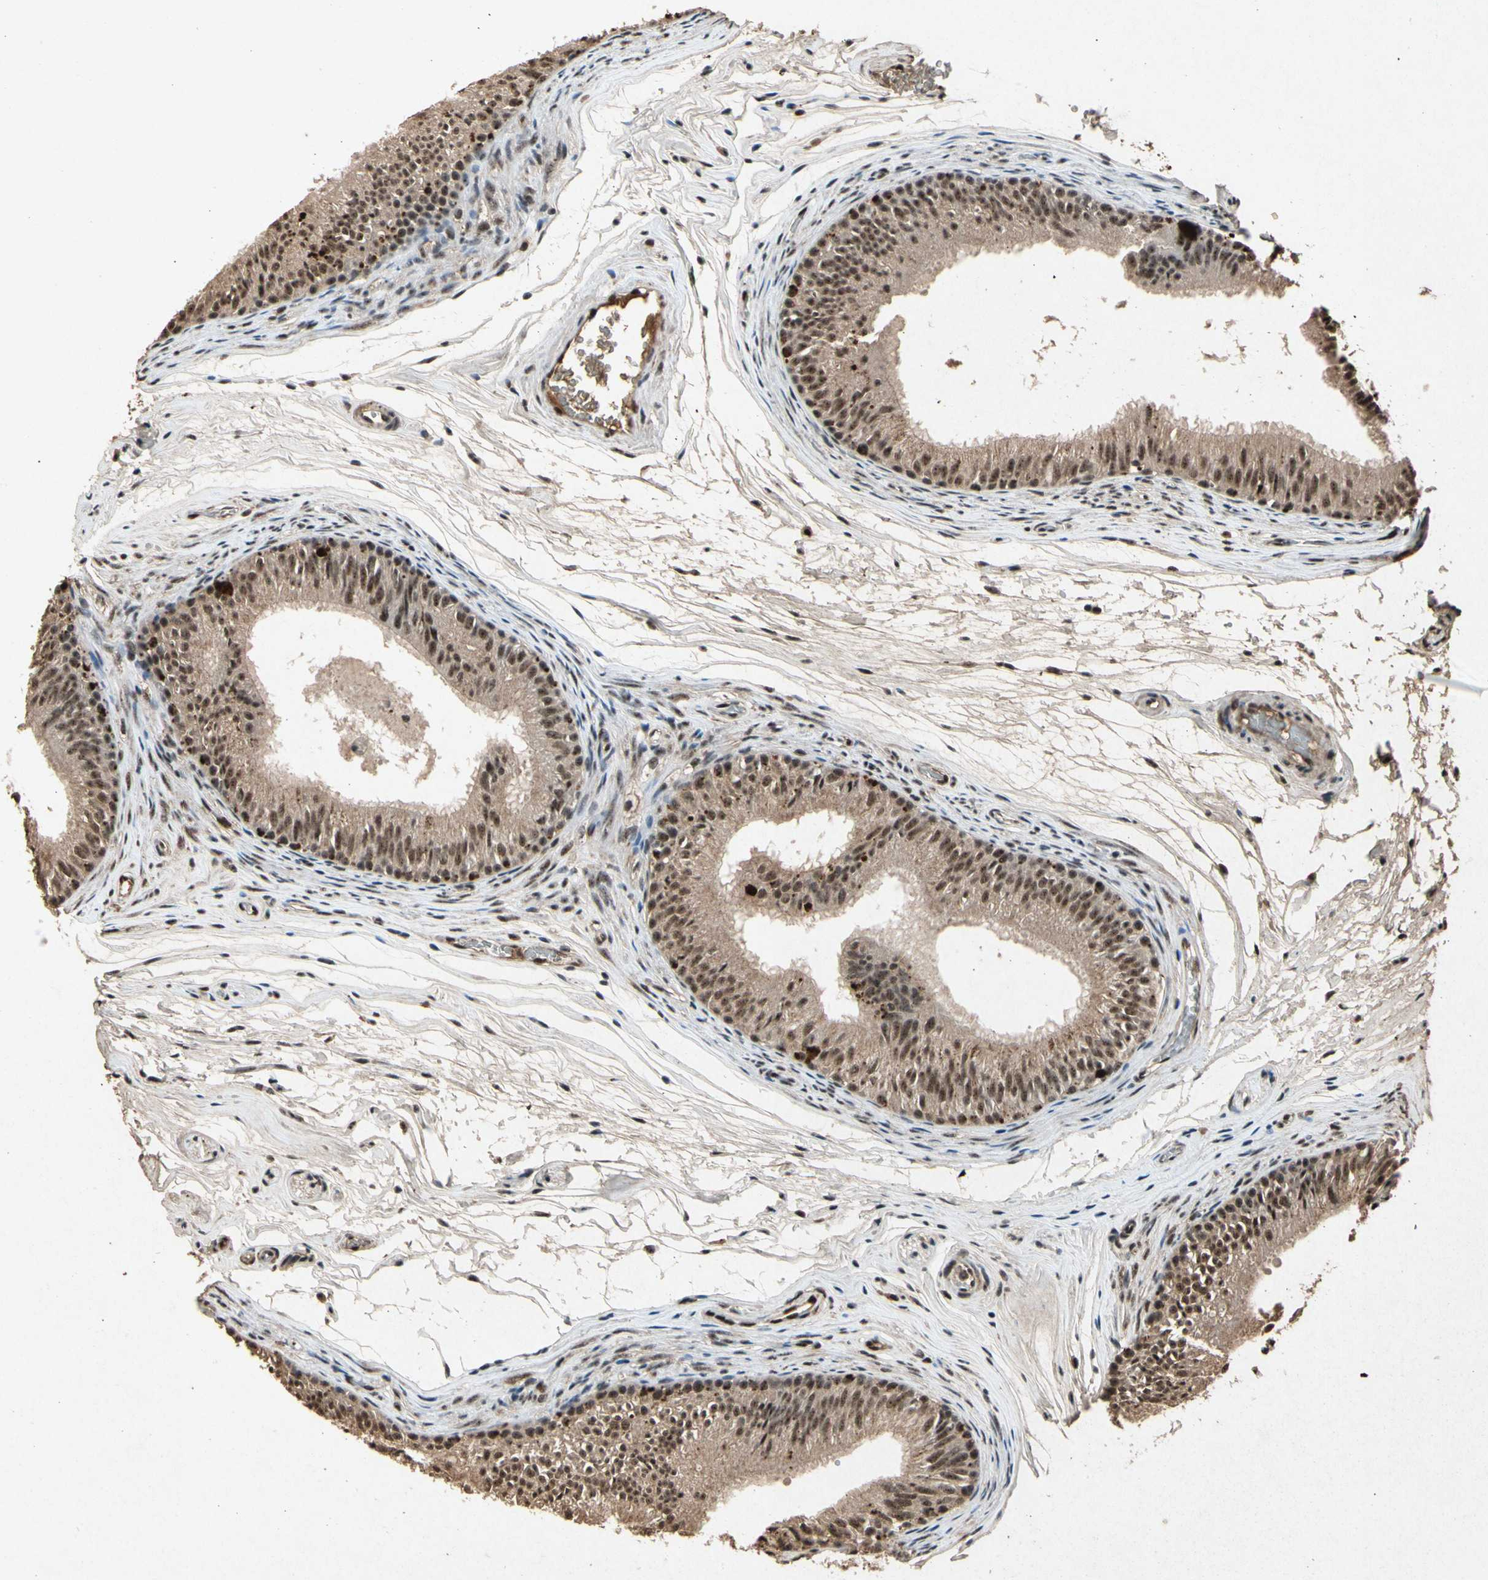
{"staining": {"intensity": "strong", "quantity": ">75%", "location": "cytoplasmic/membranous,nuclear"}, "tissue": "epididymis", "cell_type": "Glandular cells", "image_type": "normal", "snomed": [{"axis": "morphology", "description": "Normal tissue, NOS"}, {"axis": "topography", "description": "Epididymis"}], "caption": "An immunohistochemistry (IHC) image of normal tissue is shown. Protein staining in brown labels strong cytoplasmic/membranous,nuclear positivity in epididymis within glandular cells. The protein of interest is shown in brown color, while the nuclei are stained blue.", "gene": "PML", "patient": {"sex": "male", "age": 36}}